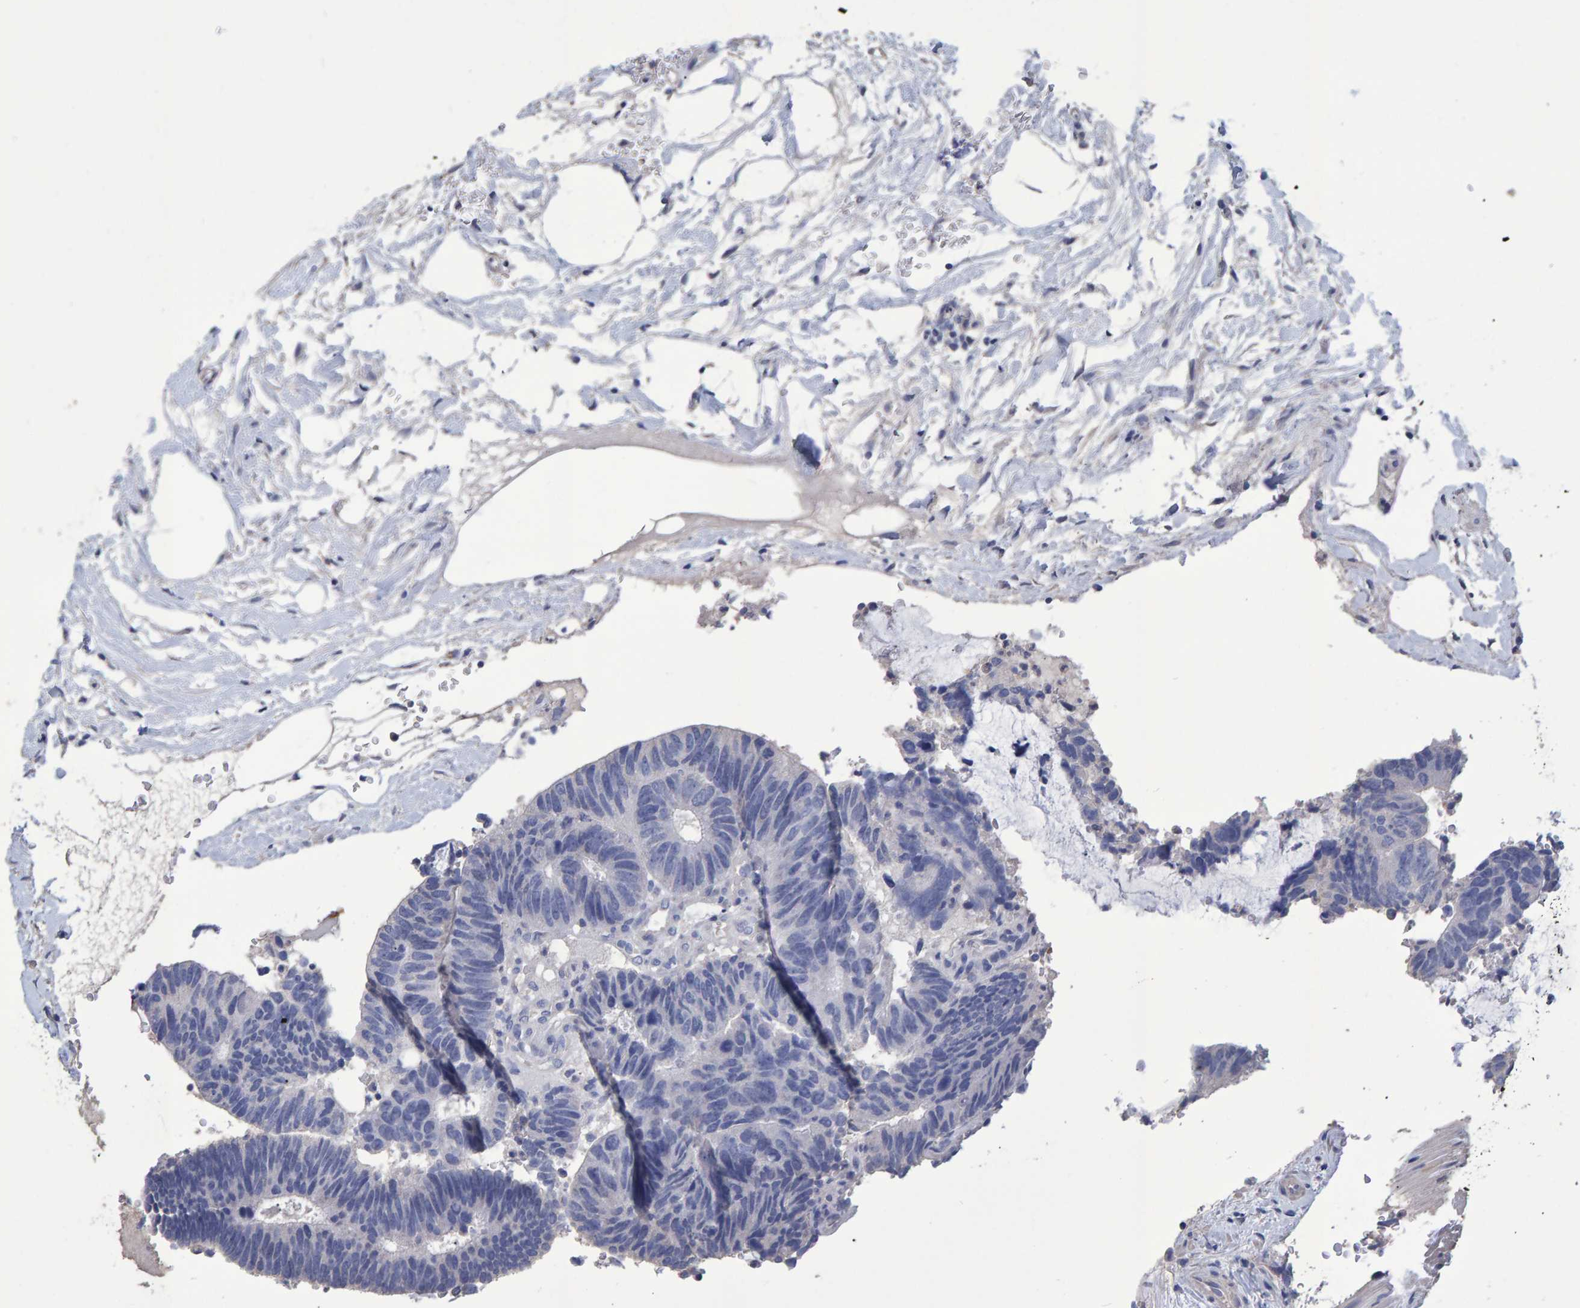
{"staining": {"intensity": "negative", "quantity": "none", "location": "none"}, "tissue": "colorectal cancer", "cell_type": "Tumor cells", "image_type": "cancer", "snomed": [{"axis": "morphology", "description": "Adenocarcinoma, NOS"}, {"axis": "topography", "description": "Colon"}], "caption": "Tumor cells show no significant positivity in adenocarcinoma (colorectal). (DAB immunohistochemistry visualized using brightfield microscopy, high magnification).", "gene": "HEMGN", "patient": {"sex": "male", "age": 56}}